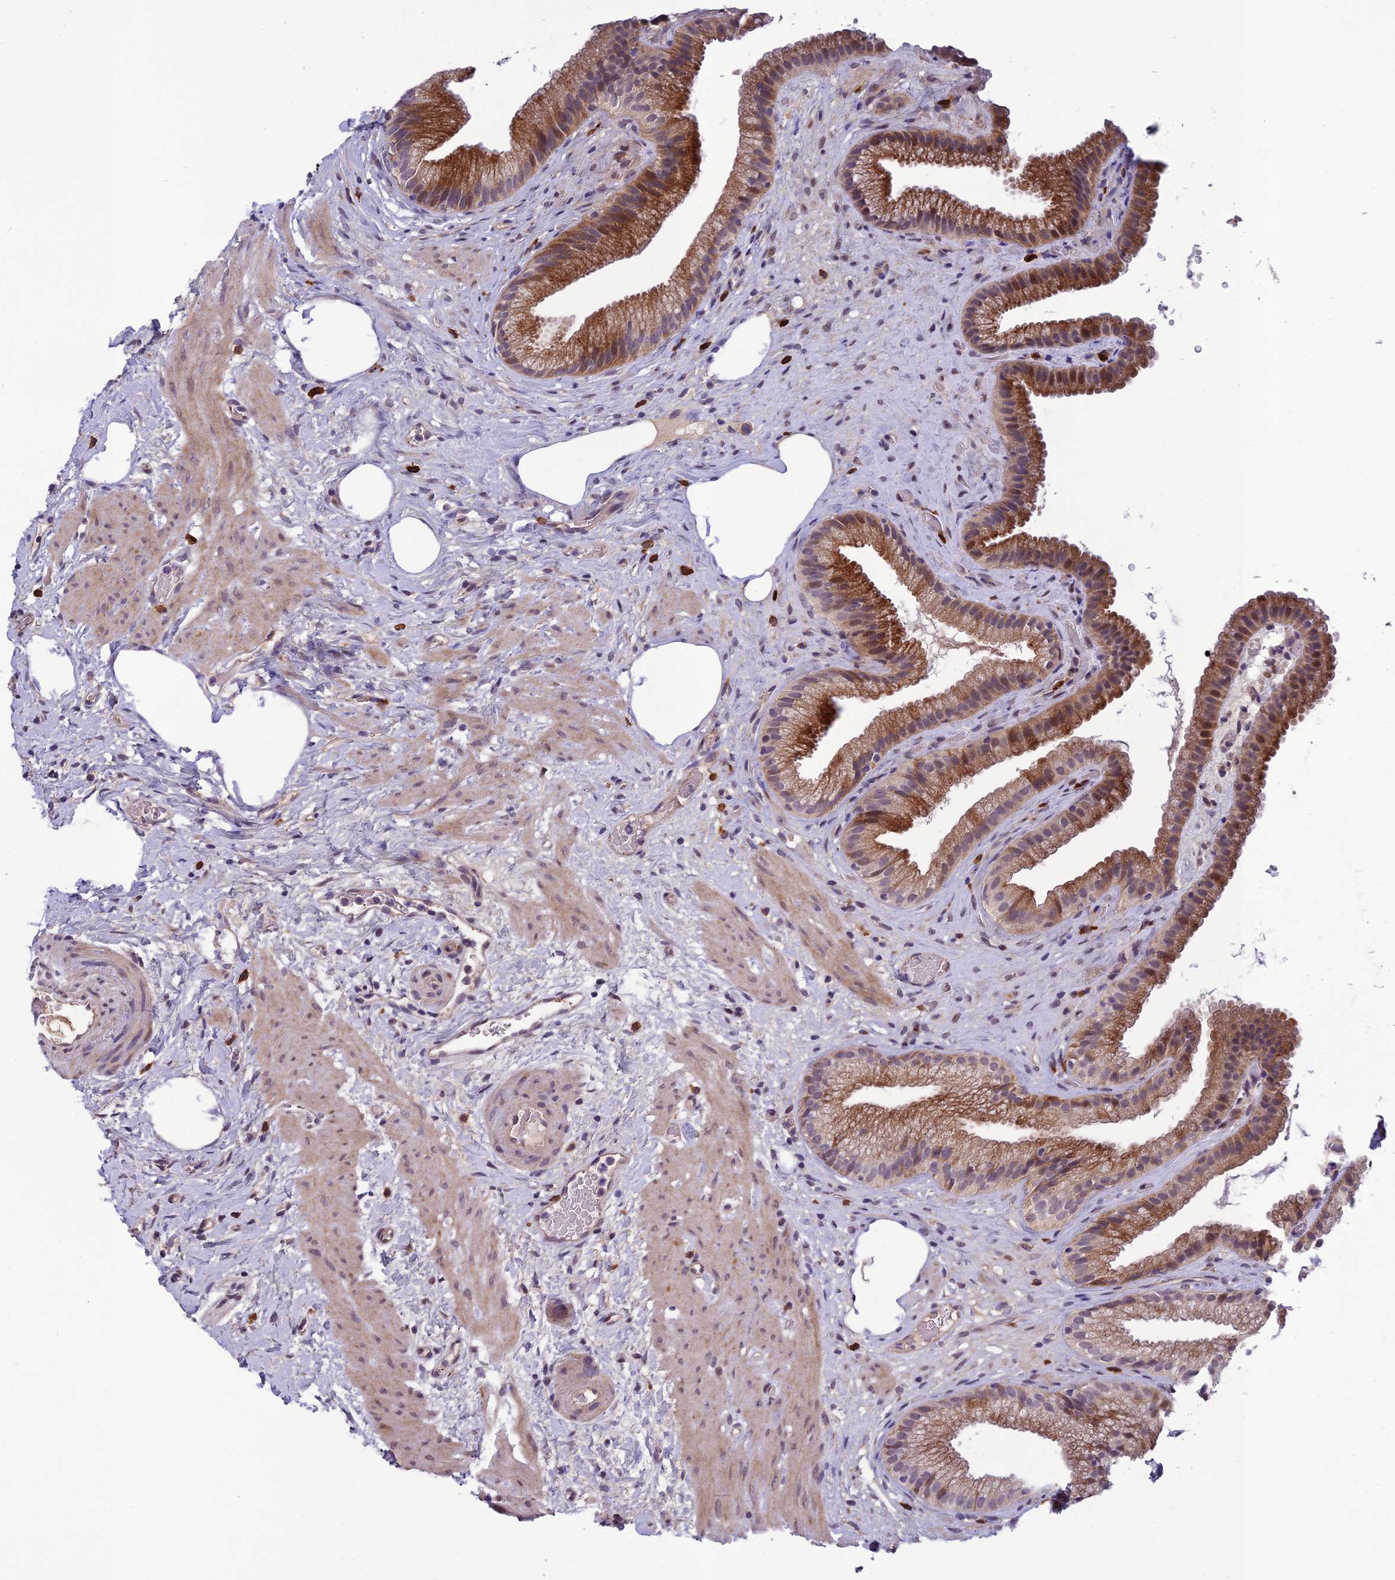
{"staining": {"intensity": "moderate", "quantity": ">75%", "location": "cytoplasmic/membranous,nuclear"}, "tissue": "gallbladder", "cell_type": "Glandular cells", "image_type": "normal", "snomed": [{"axis": "morphology", "description": "Normal tissue, NOS"}, {"axis": "morphology", "description": "Inflammation, NOS"}, {"axis": "topography", "description": "Gallbladder"}], "caption": "High-power microscopy captured an IHC micrograph of normal gallbladder, revealing moderate cytoplasmic/membranous,nuclear positivity in about >75% of glandular cells.", "gene": "FBRS", "patient": {"sex": "male", "age": 51}}